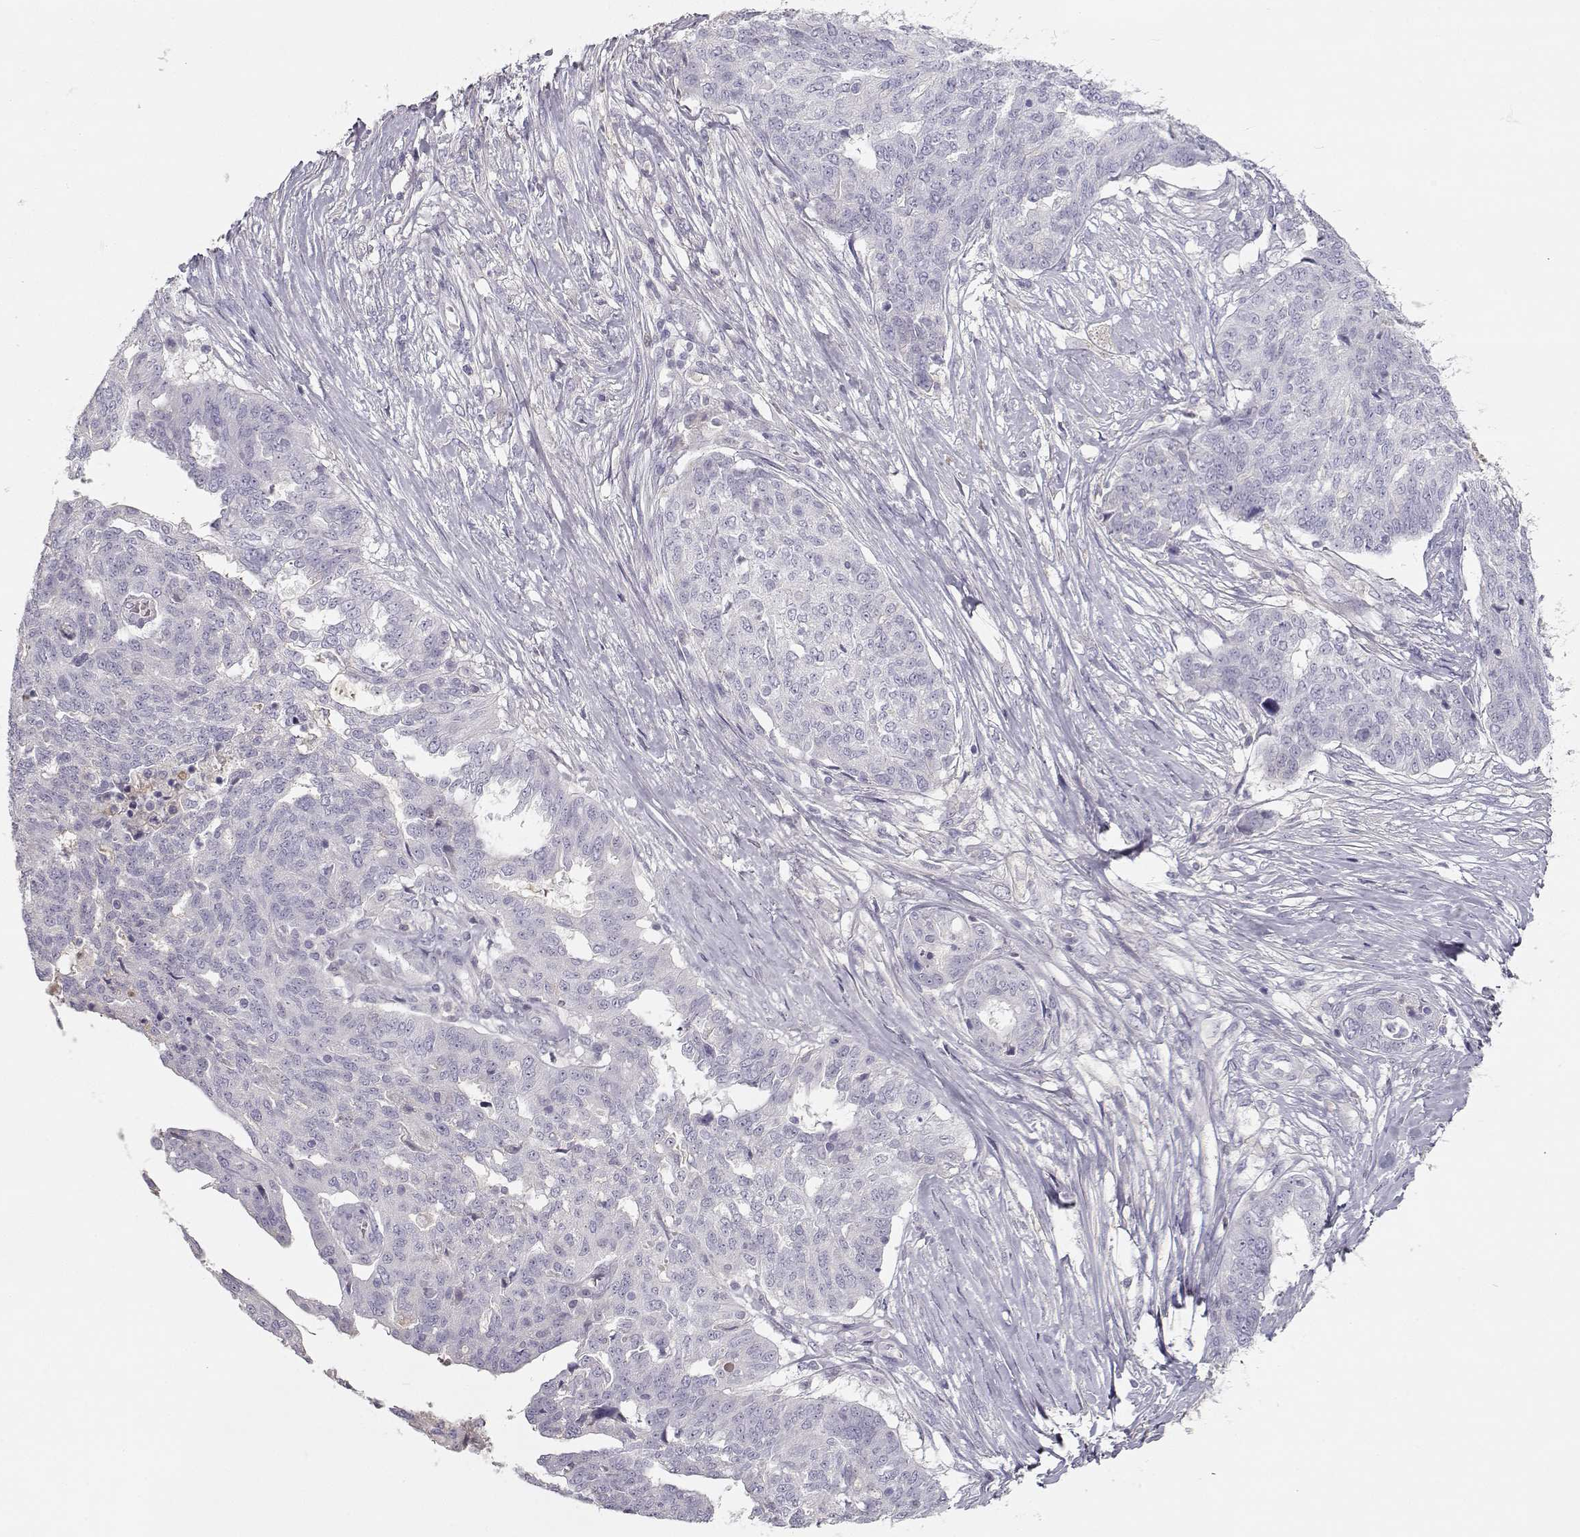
{"staining": {"intensity": "negative", "quantity": "none", "location": "none"}, "tissue": "ovarian cancer", "cell_type": "Tumor cells", "image_type": "cancer", "snomed": [{"axis": "morphology", "description": "Cystadenocarcinoma, serous, NOS"}, {"axis": "topography", "description": "Ovary"}], "caption": "A photomicrograph of human serous cystadenocarcinoma (ovarian) is negative for staining in tumor cells. (DAB (3,3'-diaminobenzidine) immunohistochemistry (IHC) visualized using brightfield microscopy, high magnification).", "gene": "SLCO6A1", "patient": {"sex": "female", "age": 67}}